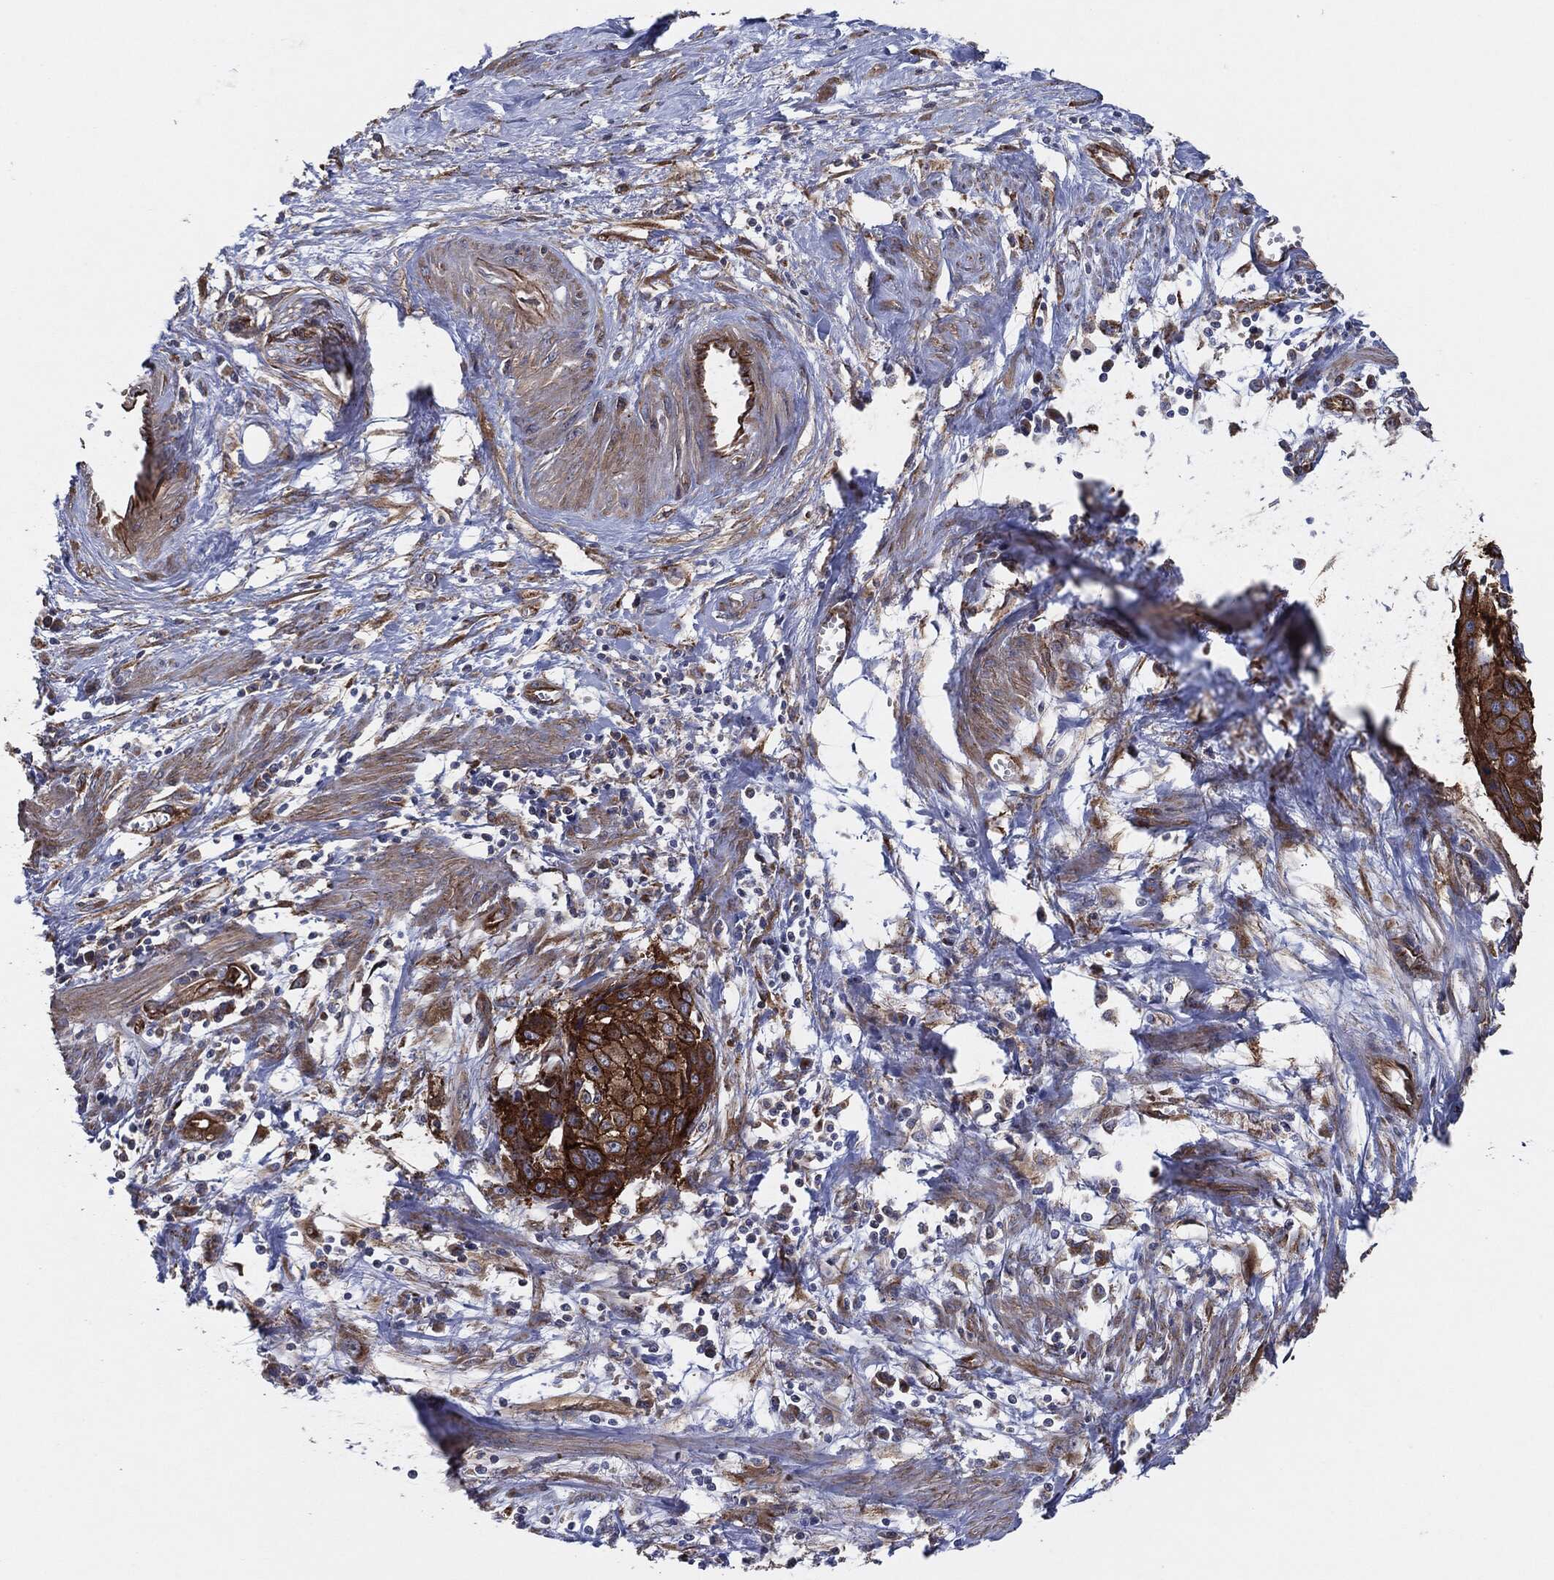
{"staining": {"intensity": "strong", "quantity": "25%-75%", "location": "cytoplasmic/membranous"}, "tissue": "cervical cancer", "cell_type": "Tumor cells", "image_type": "cancer", "snomed": [{"axis": "morphology", "description": "Squamous cell carcinoma, NOS"}, {"axis": "topography", "description": "Cervix"}], "caption": "Brown immunohistochemical staining in cervical cancer (squamous cell carcinoma) demonstrates strong cytoplasmic/membranous positivity in approximately 25%-75% of tumor cells. The staining was performed using DAB, with brown indicating positive protein expression. Nuclei are stained blue with hematoxylin.", "gene": "CTNNA1", "patient": {"sex": "female", "age": 58}}